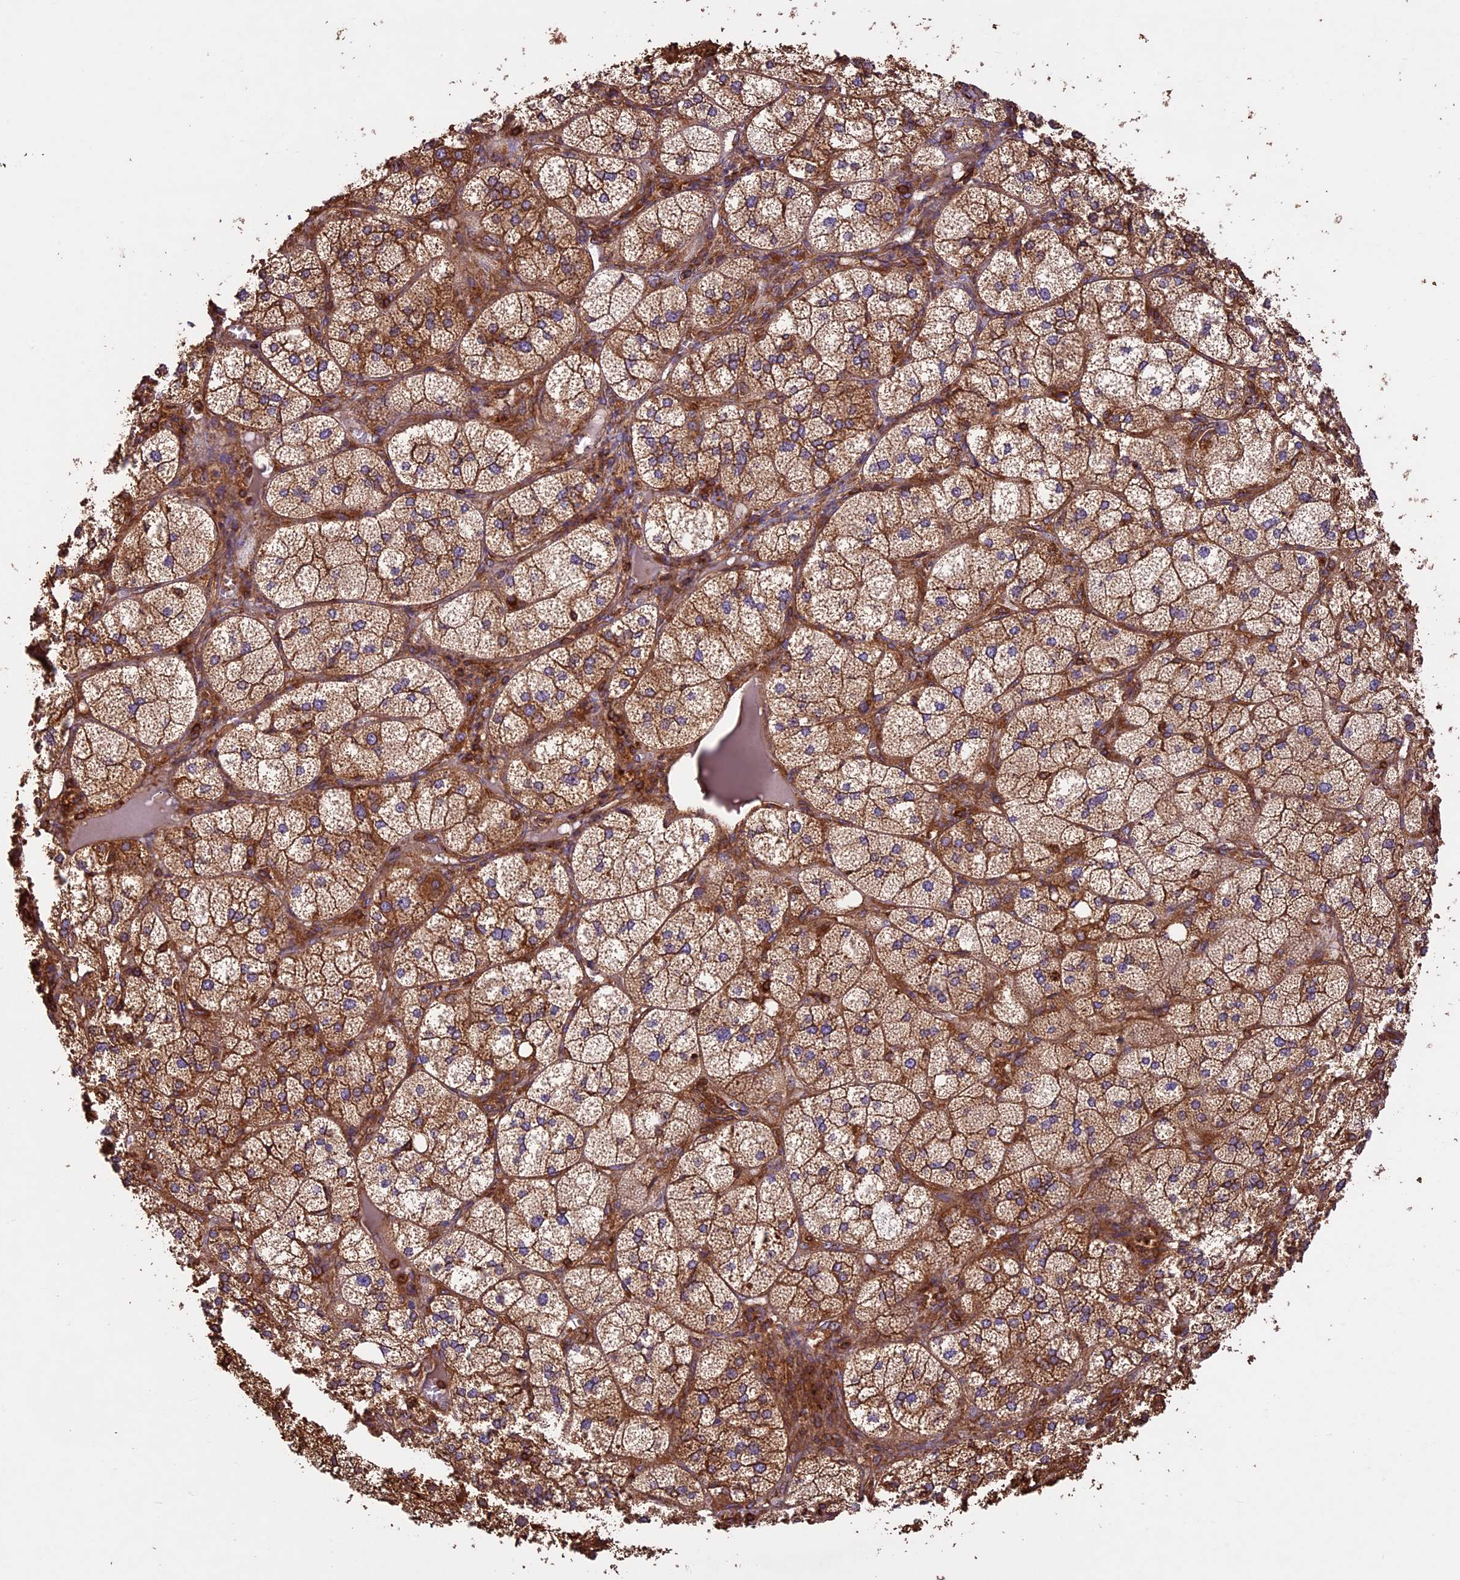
{"staining": {"intensity": "strong", "quantity": ">75%", "location": "cytoplasmic/membranous"}, "tissue": "adrenal gland", "cell_type": "Glandular cells", "image_type": "normal", "snomed": [{"axis": "morphology", "description": "Normal tissue, NOS"}, {"axis": "topography", "description": "Adrenal gland"}], "caption": "IHC micrograph of benign adrenal gland: human adrenal gland stained using immunohistochemistry (IHC) reveals high levels of strong protein expression localized specifically in the cytoplasmic/membranous of glandular cells, appearing as a cytoplasmic/membranous brown color.", "gene": "KARS1", "patient": {"sex": "female", "age": 61}}